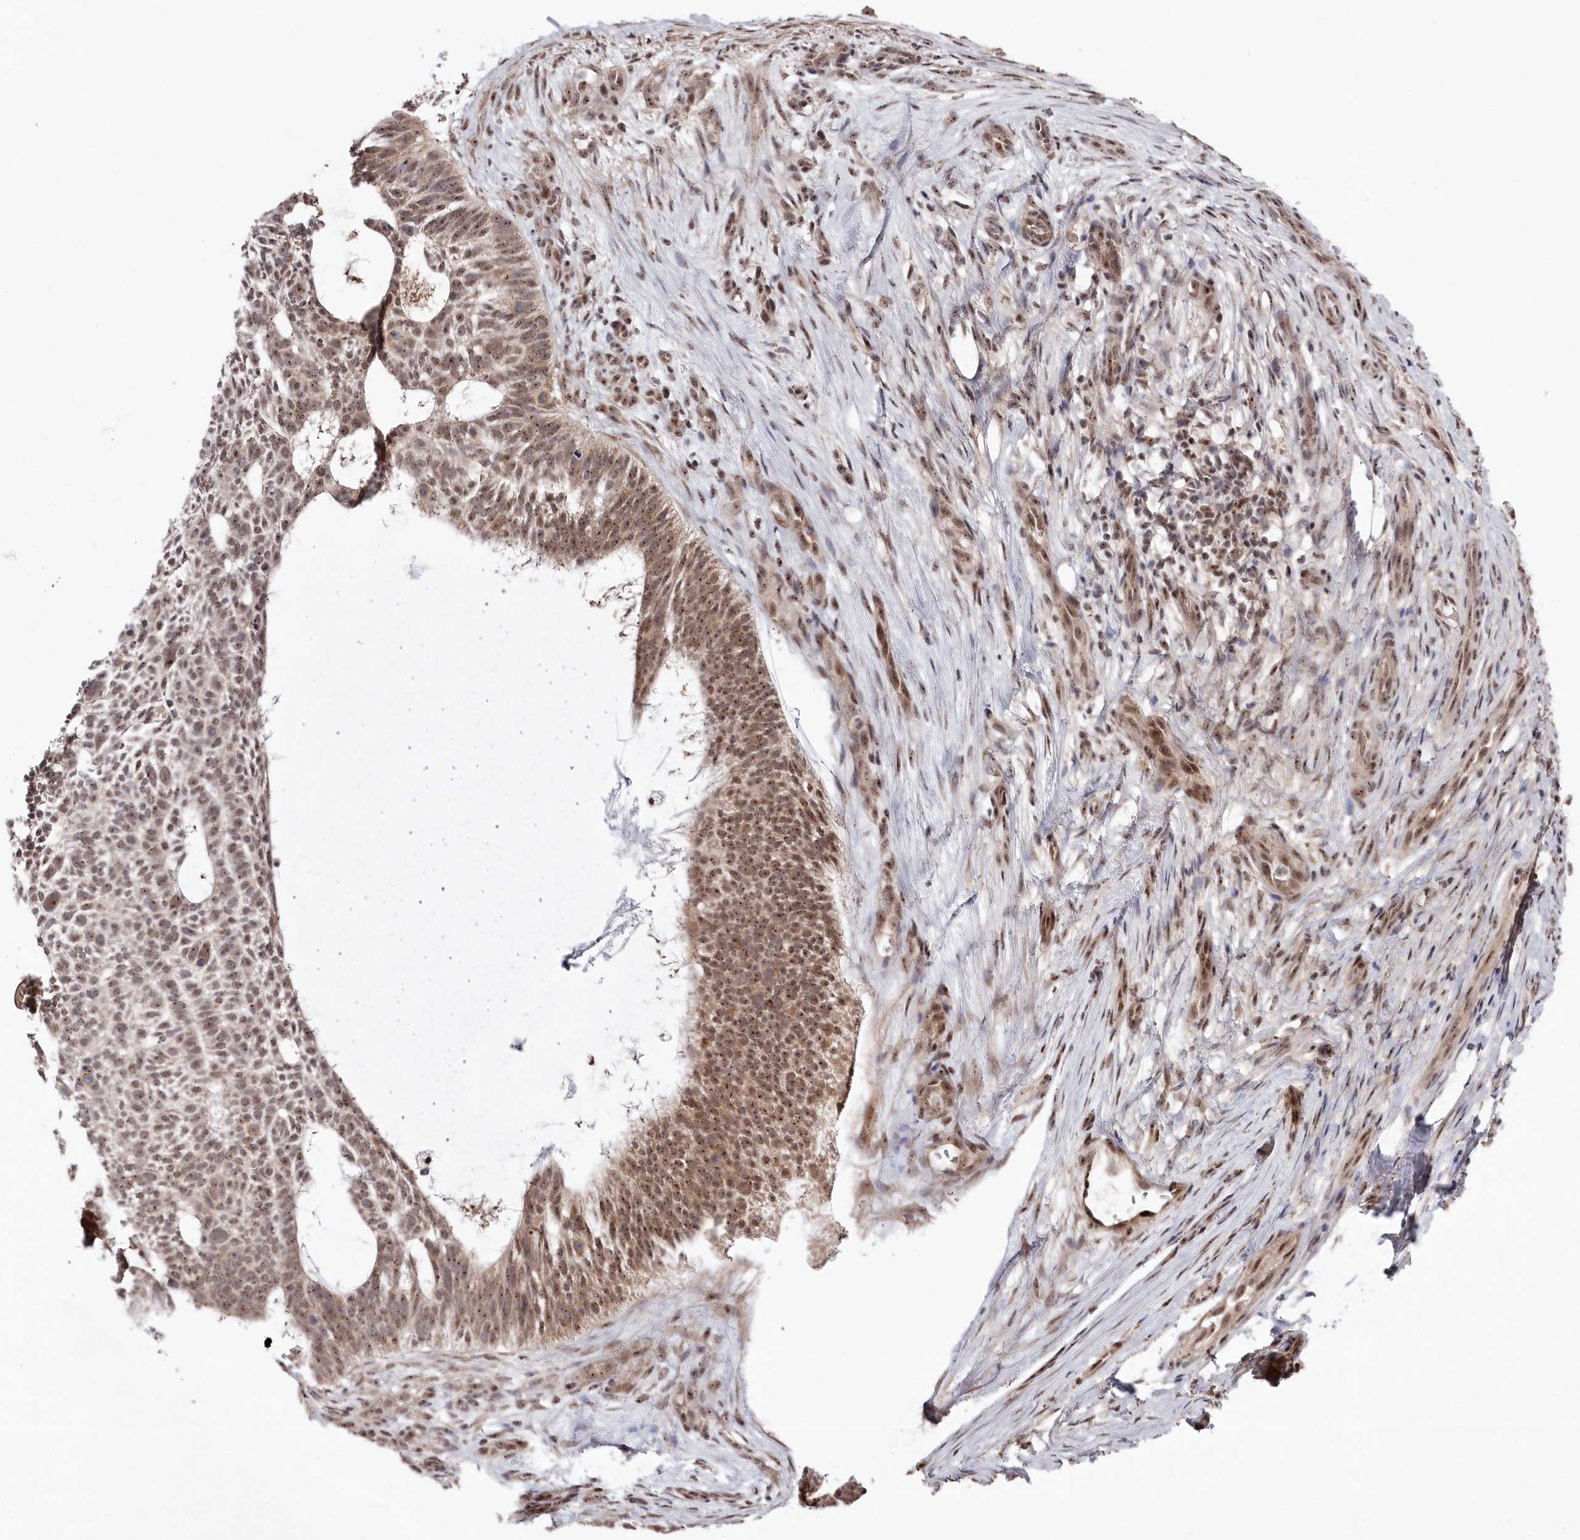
{"staining": {"intensity": "moderate", "quantity": ">75%", "location": "nuclear"}, "tissue": "skin cancer", "cell_type": "Tumor cells", "image_type": "cancer", "snomed": [{"axis": "morphology", "description": "Basal cell carcinoma"}, {"axis": "topography", "description": "Skin"}], "caption": "Immunohistochemical staining of human skin cancer reveals moderate nuclear protein staining in approximately >75% of tumor cells.", "gene": "EXOSC1", "patient": {"sex": "male", "age": 88}}